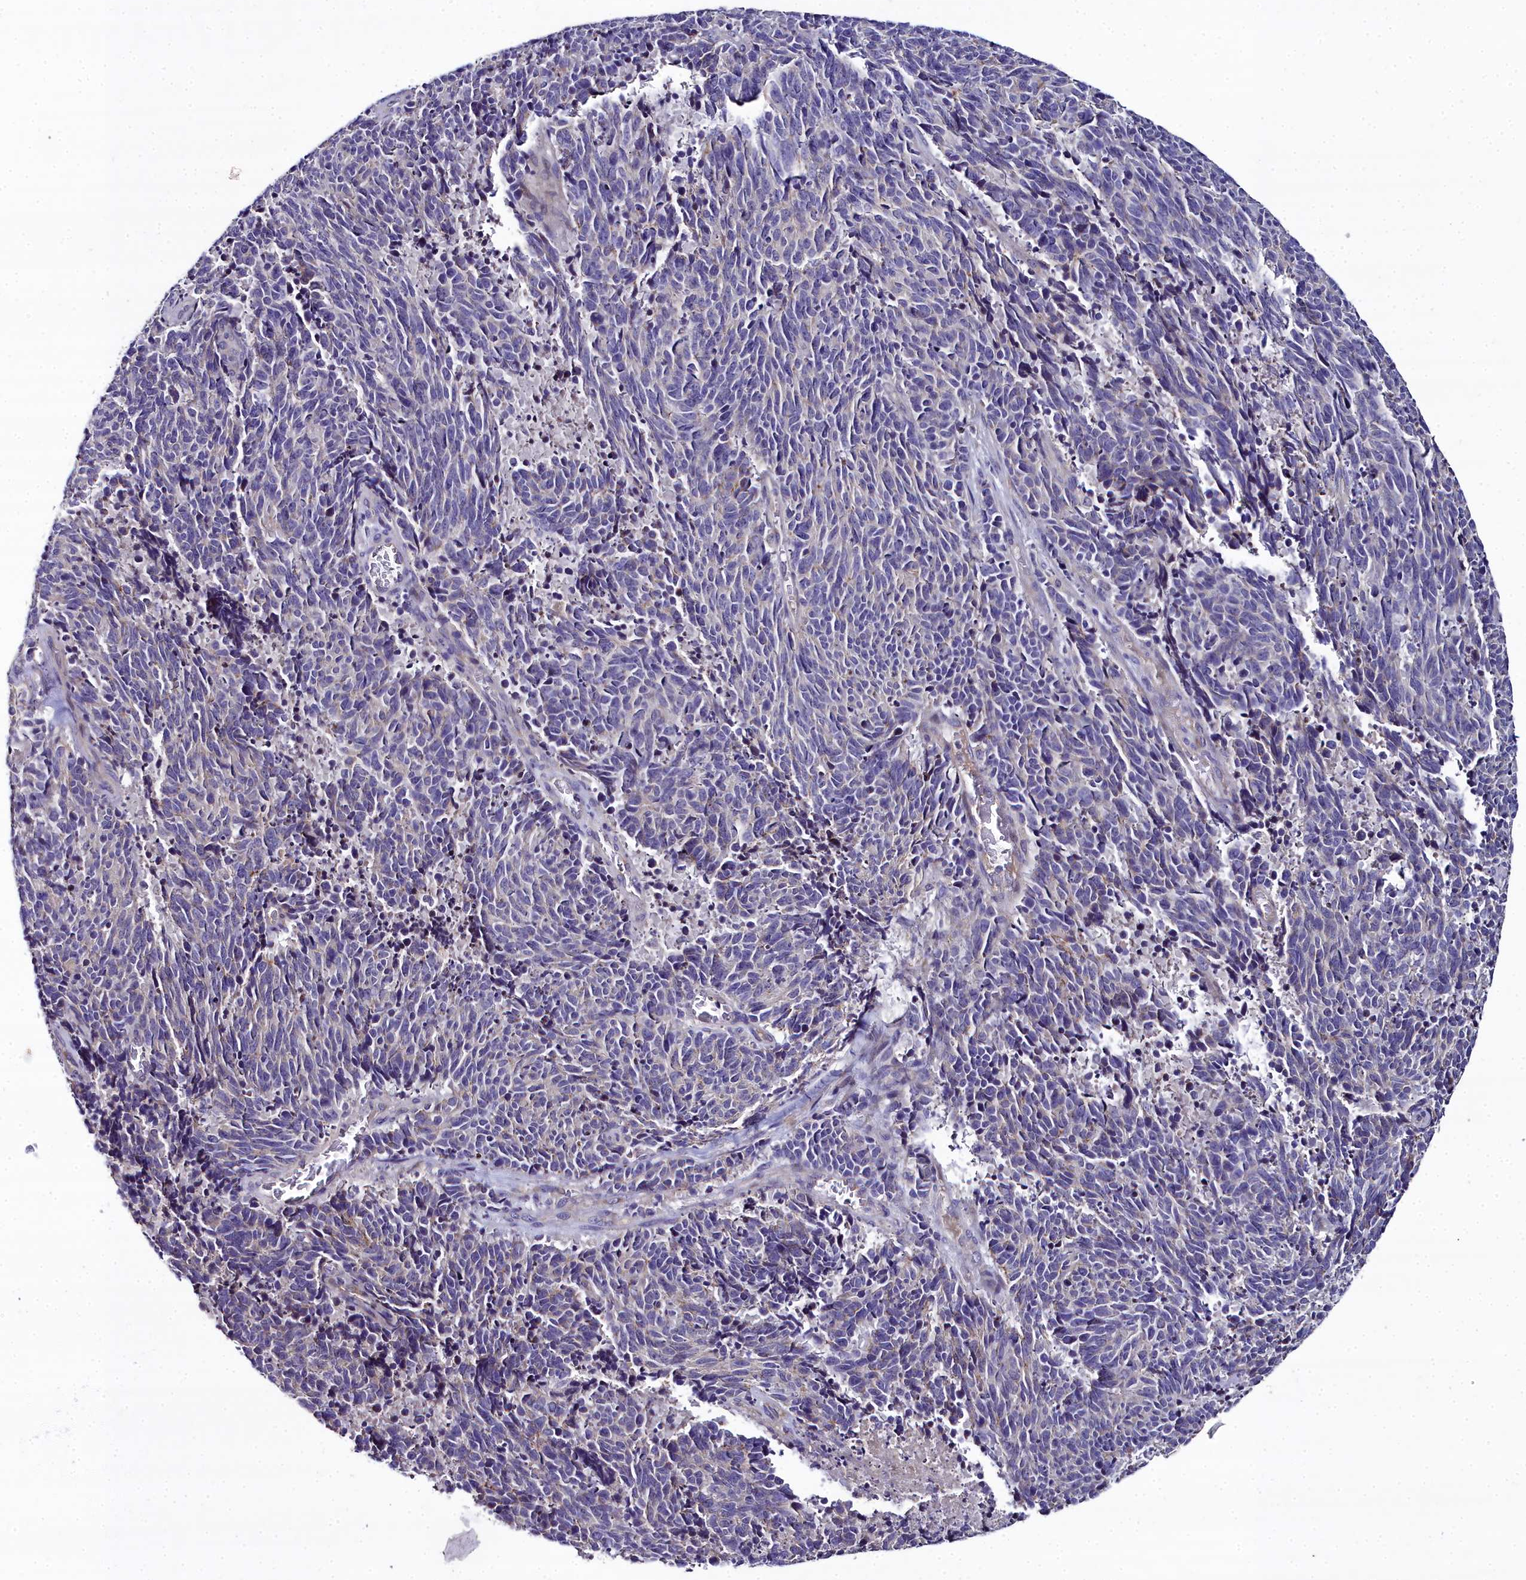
{"staining": {"intensity": "negative", "quantity": "none", "location": "none"}, "tissue": "cervical cancer", "cell_type": "Tumor cells", "image_type": "cancer", "snomed": [{"axis": "morphology", "description": "Squamous cell carcinoma, NOS"}, {"axis": "topography", "description": "Cervix"}], "caption": "This is a micrograph of IHC staining of cervical cancer (squamous cell carcinoma), which shows no expression in tumor cells.", "gene": "NT5M", "patient": {"sex": "female", "age": 29}}